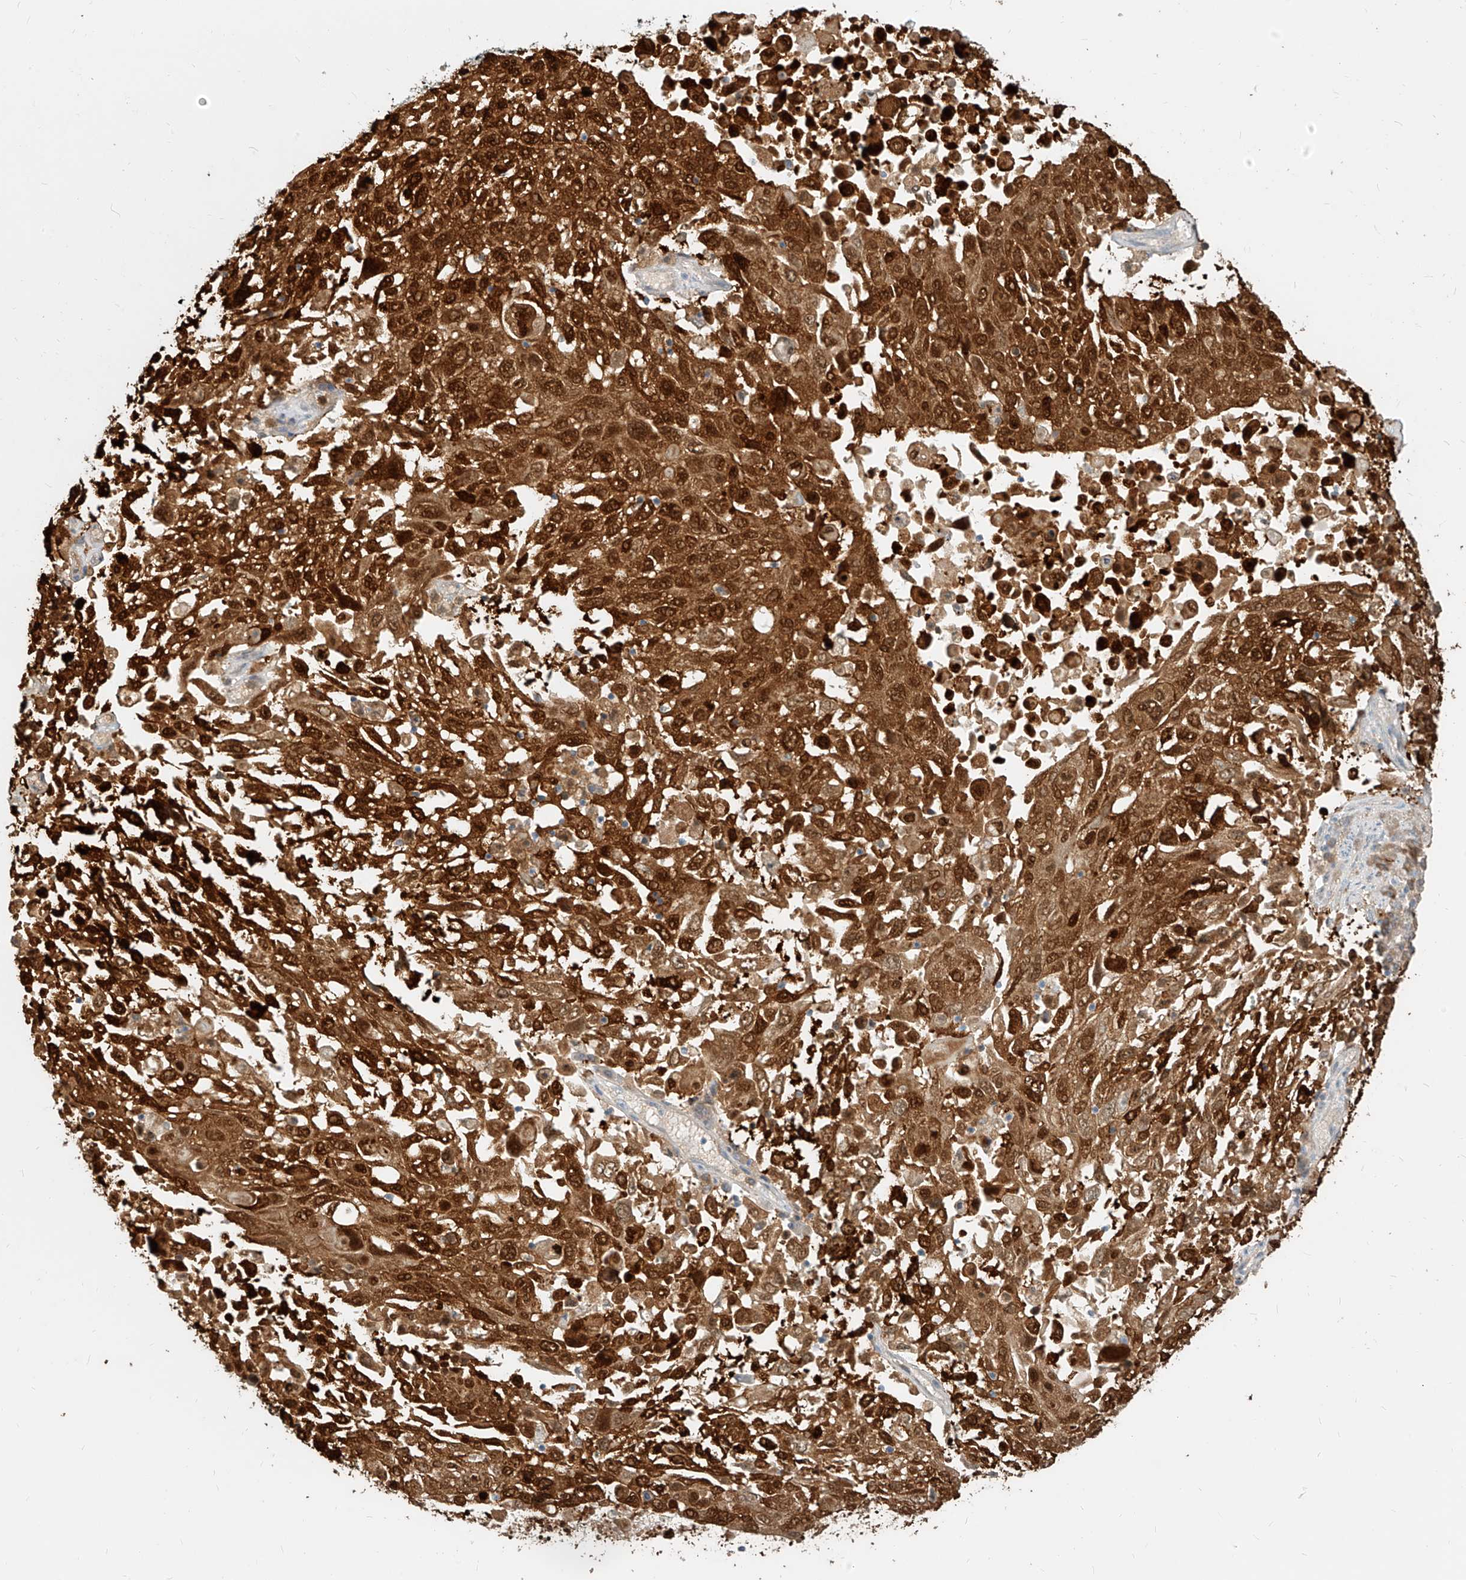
{"staining": {"intensity": "strong", "quantity": ">75%", "location": "cytoplasmic/membranous,nuclear"}, "tissue": "lung cancer", "cell_type": "Tumor cells", "image_type": "cancer", "snomed": [{"axis": "morphology", "description": "Squamous cell carcinoma, NOS"}, {"axis": "topography", "description": "Lung"}], "caption": "Lung squamous cell carcinoma stained with a brown dye exhibits strong cytoplasmic/membranous and nuclear positive positivity in about >75% of tumor cells.", "gene": "PGD", "patient": {"sex": "male", "age": 65}}